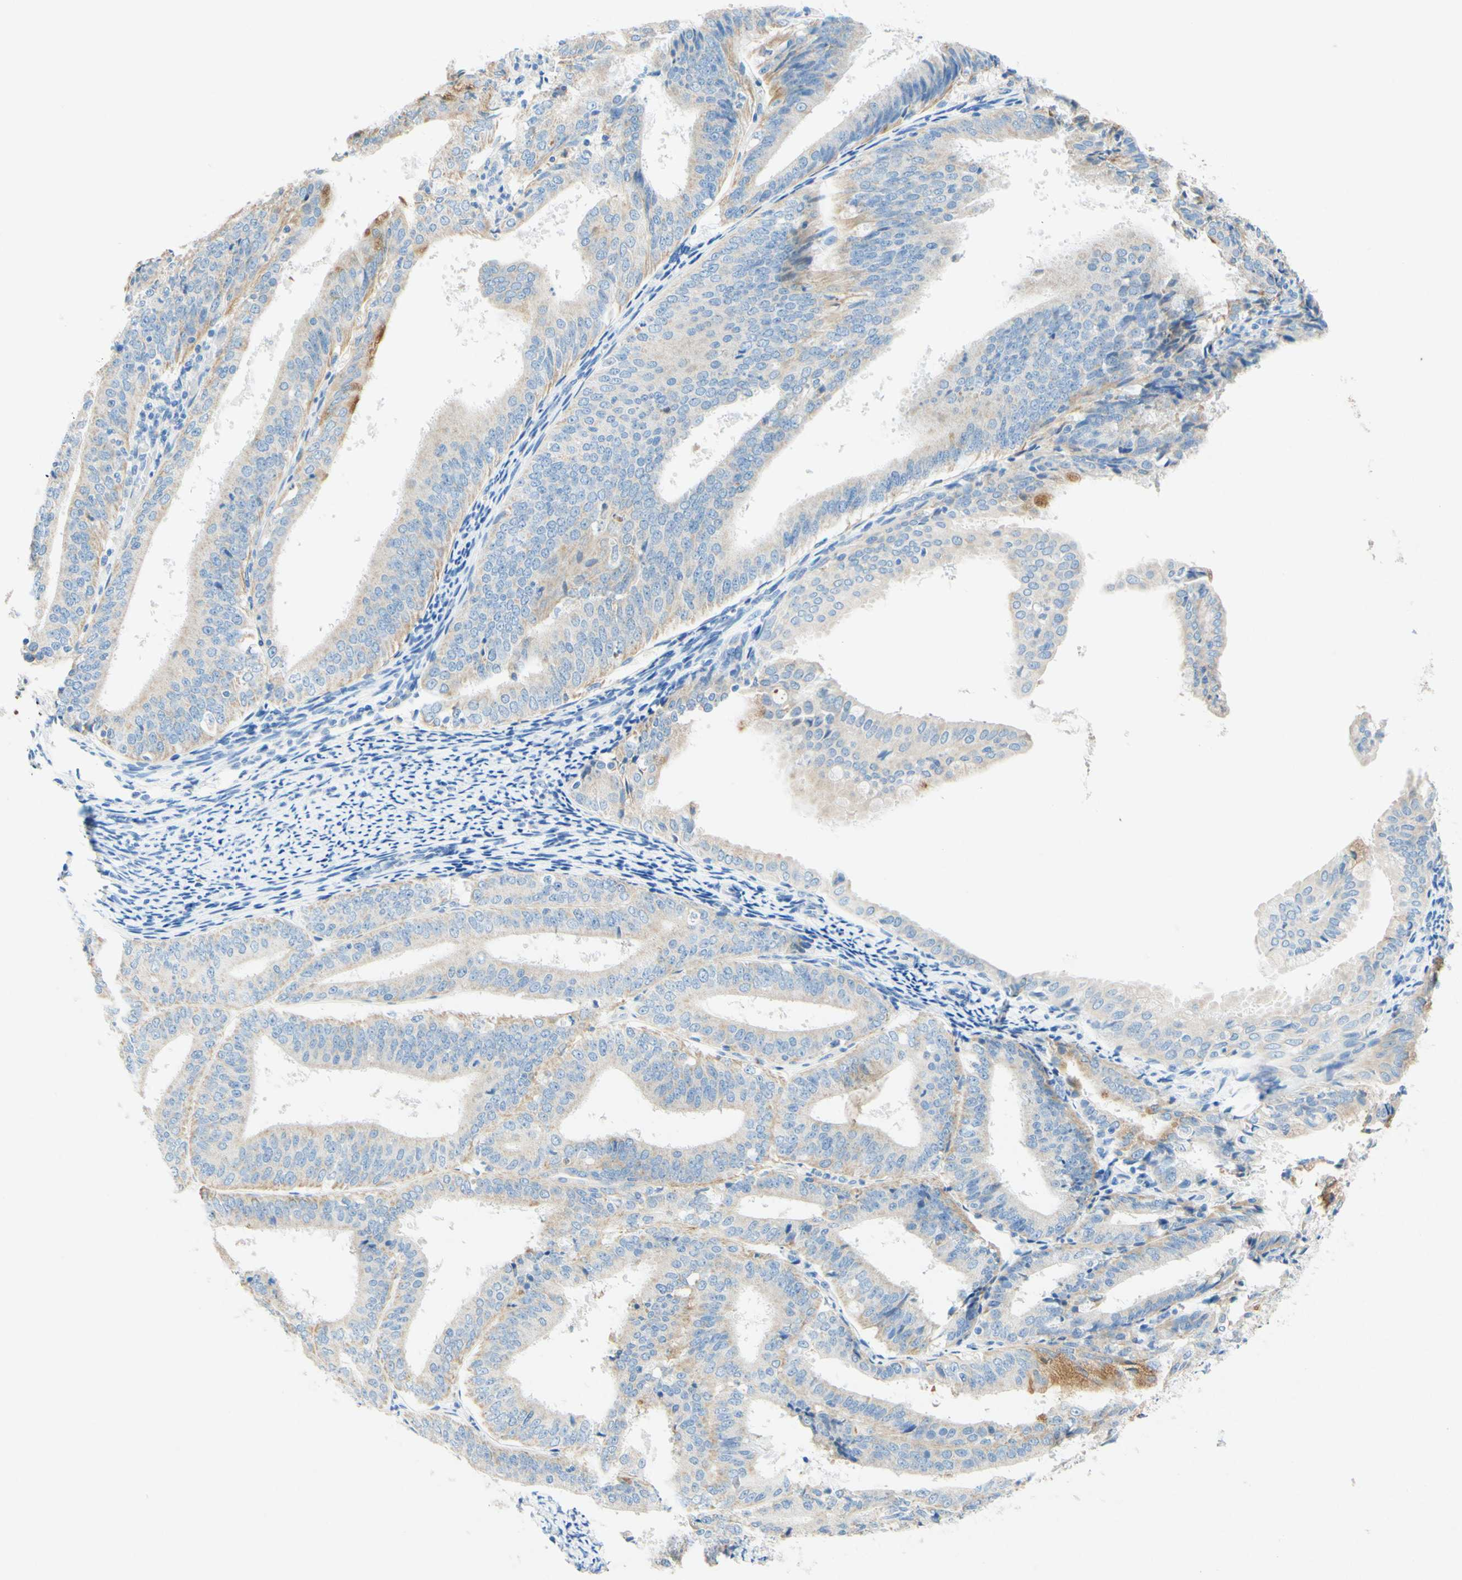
{"staining": {"intensity": "weak", "quantity": "25%-75%", "location": "cytoplasmic/membranous"}, "tissue": "endometrial cancer", "cell_type": "Tumor cells", "image_type": "cancer", "snomed": [{"axis": "morphology", "description": "Adenocarcinoma, NOS"}, {"axis": "topography", "description": "Endometrium"}], "caption": "Weak cytoplasmic/membranous staining for a protein is present in about 25%-75% of tumor cells of endometrial cancer using immunohistochemistry.", "gene": "SLC46A1", "patient": {"sex": "female", "age": 63}}